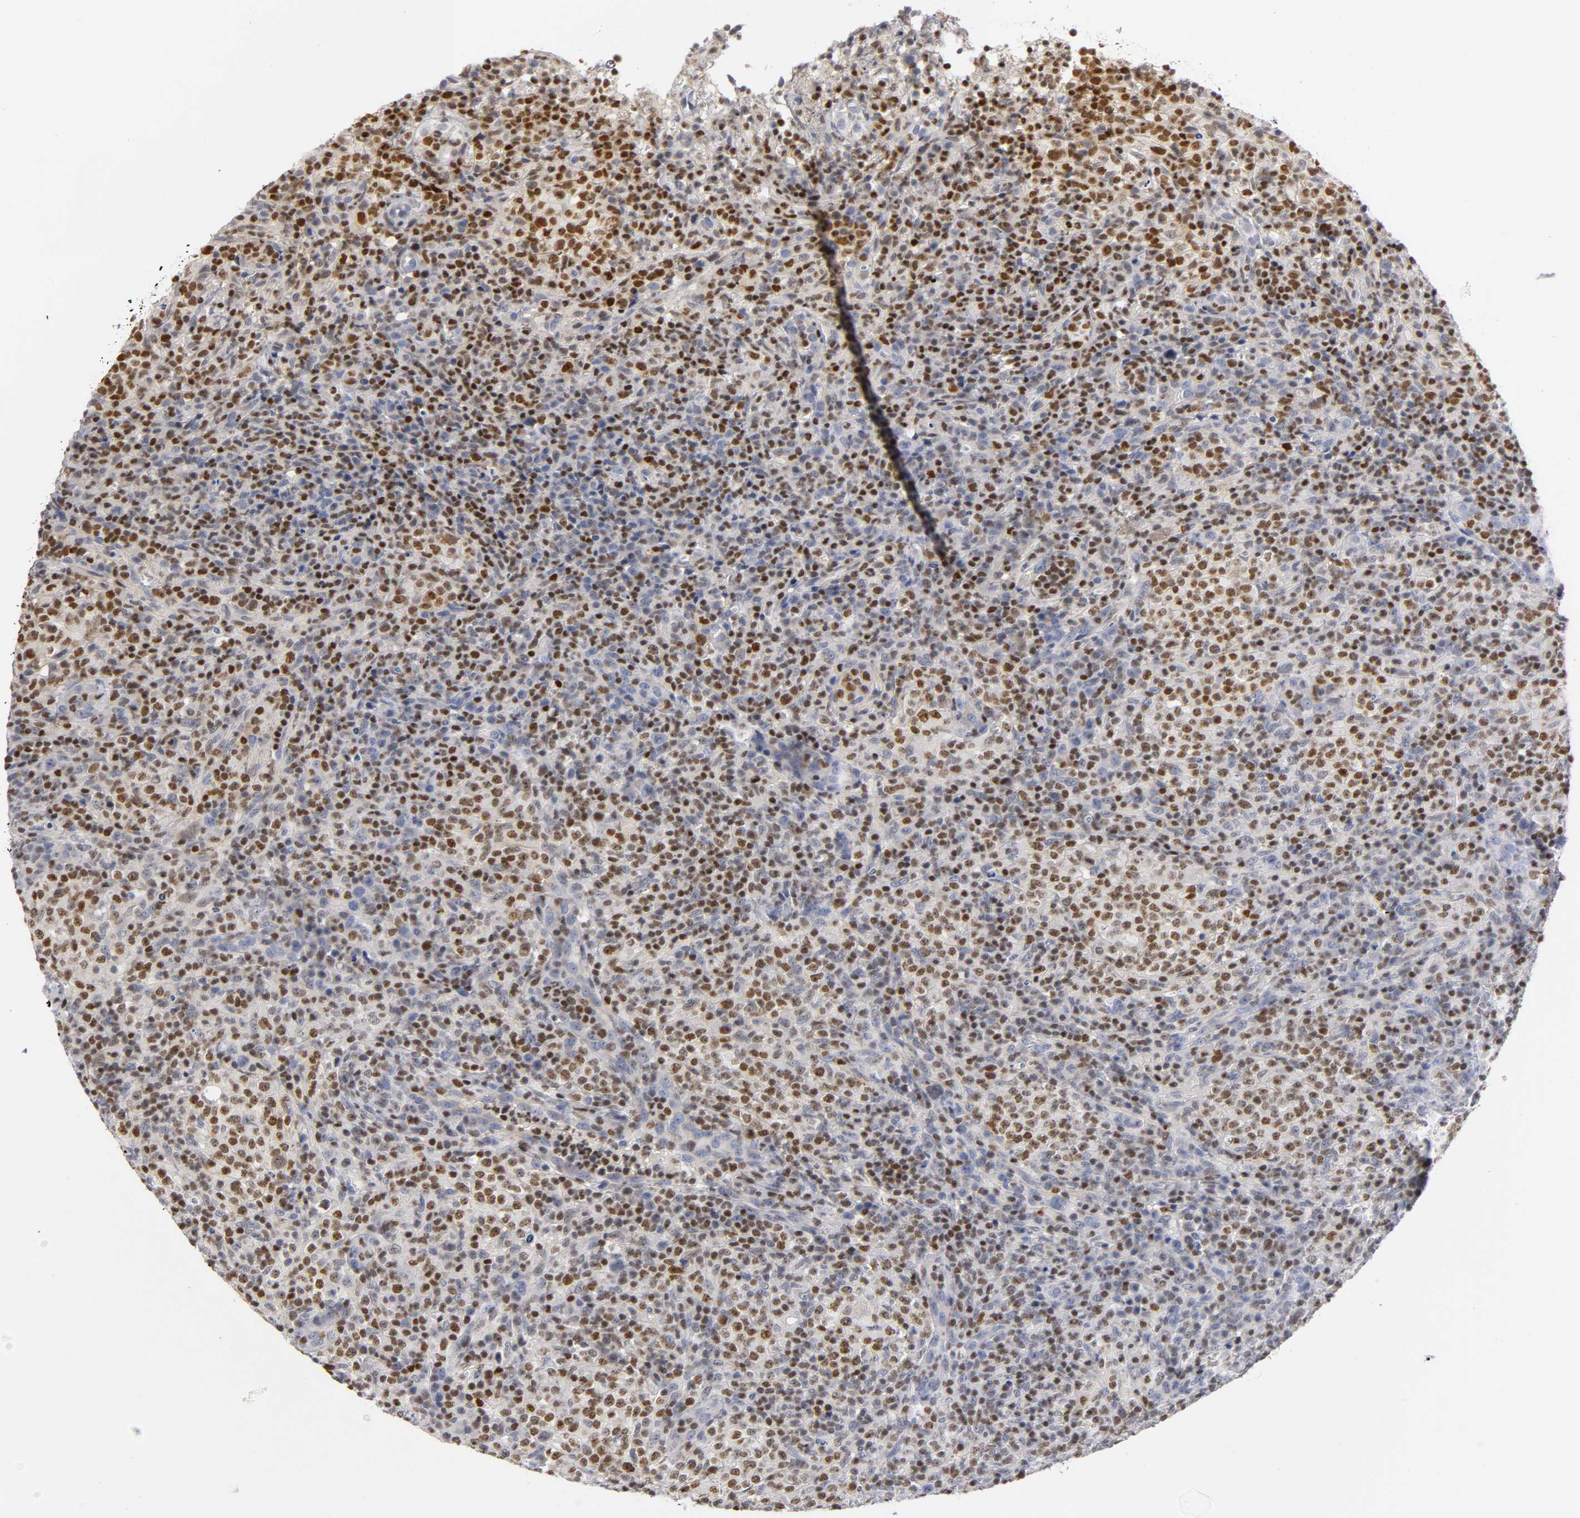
{"staining": {"intensity": "moderate", "quantity": ">75%", "location": "nuclear"}, "tissue": "lymphoma", "cell_type": "Tumor cells", "image_type": "cancer", "snomed": [{"axis": "morphology", "description": "Malignant lymphoma, non-Hodgkin's type, High grade"}, {"axis": "topography", "description": "Lymph node"}], "caption": "Immunohistochemical staining of human lymphoma exhibits medium levels of moderate nuclear positivity in approximately >75% of tumor cells. The staining was performed using DAB to visualize the protein expression in brown, while the nuclei were stained in blue with hematoxylin (Magnification: 20x).", "gene": "RUNX1", "patient": {"sex": "female", "age": 76}}